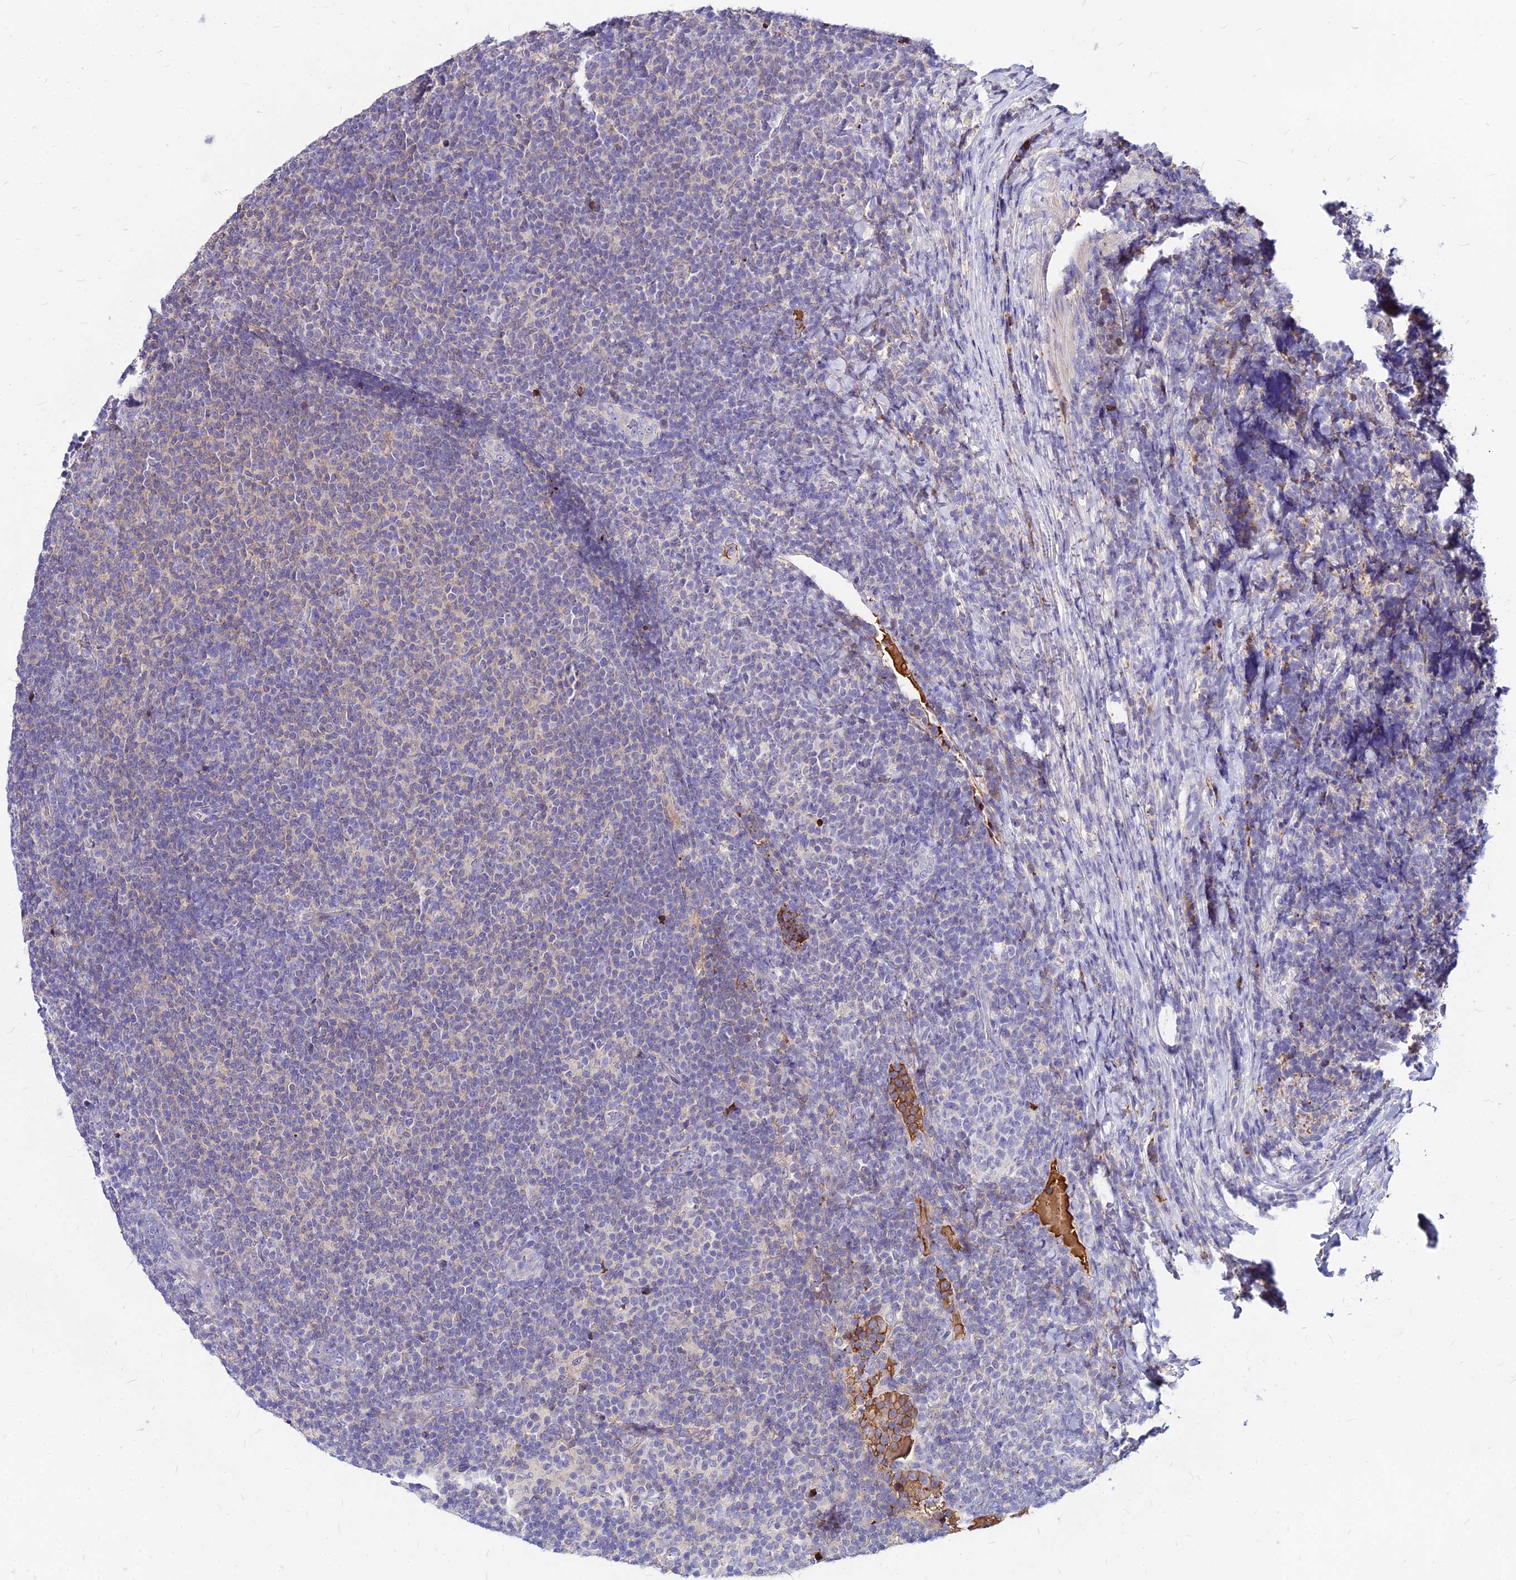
{"staining": {"intensity": "negative", "quantity": "none", "location": "none"}, "tissue": "lymphoma", "cell_type": "Tumor cells", "image_type": "cancer", "snomed": [{"axis": "morphology", "description": "Malignant lymphoma, non-Hodgkin's type, Low grade"}, {"axis": "topography", "description": "Lymph node"}], "caption": "A photomicrograph of human lymphoma is negative for staining in tumor cells.", "gene": "ACSM6", "patient": {"sex": "male", "age": 66}}